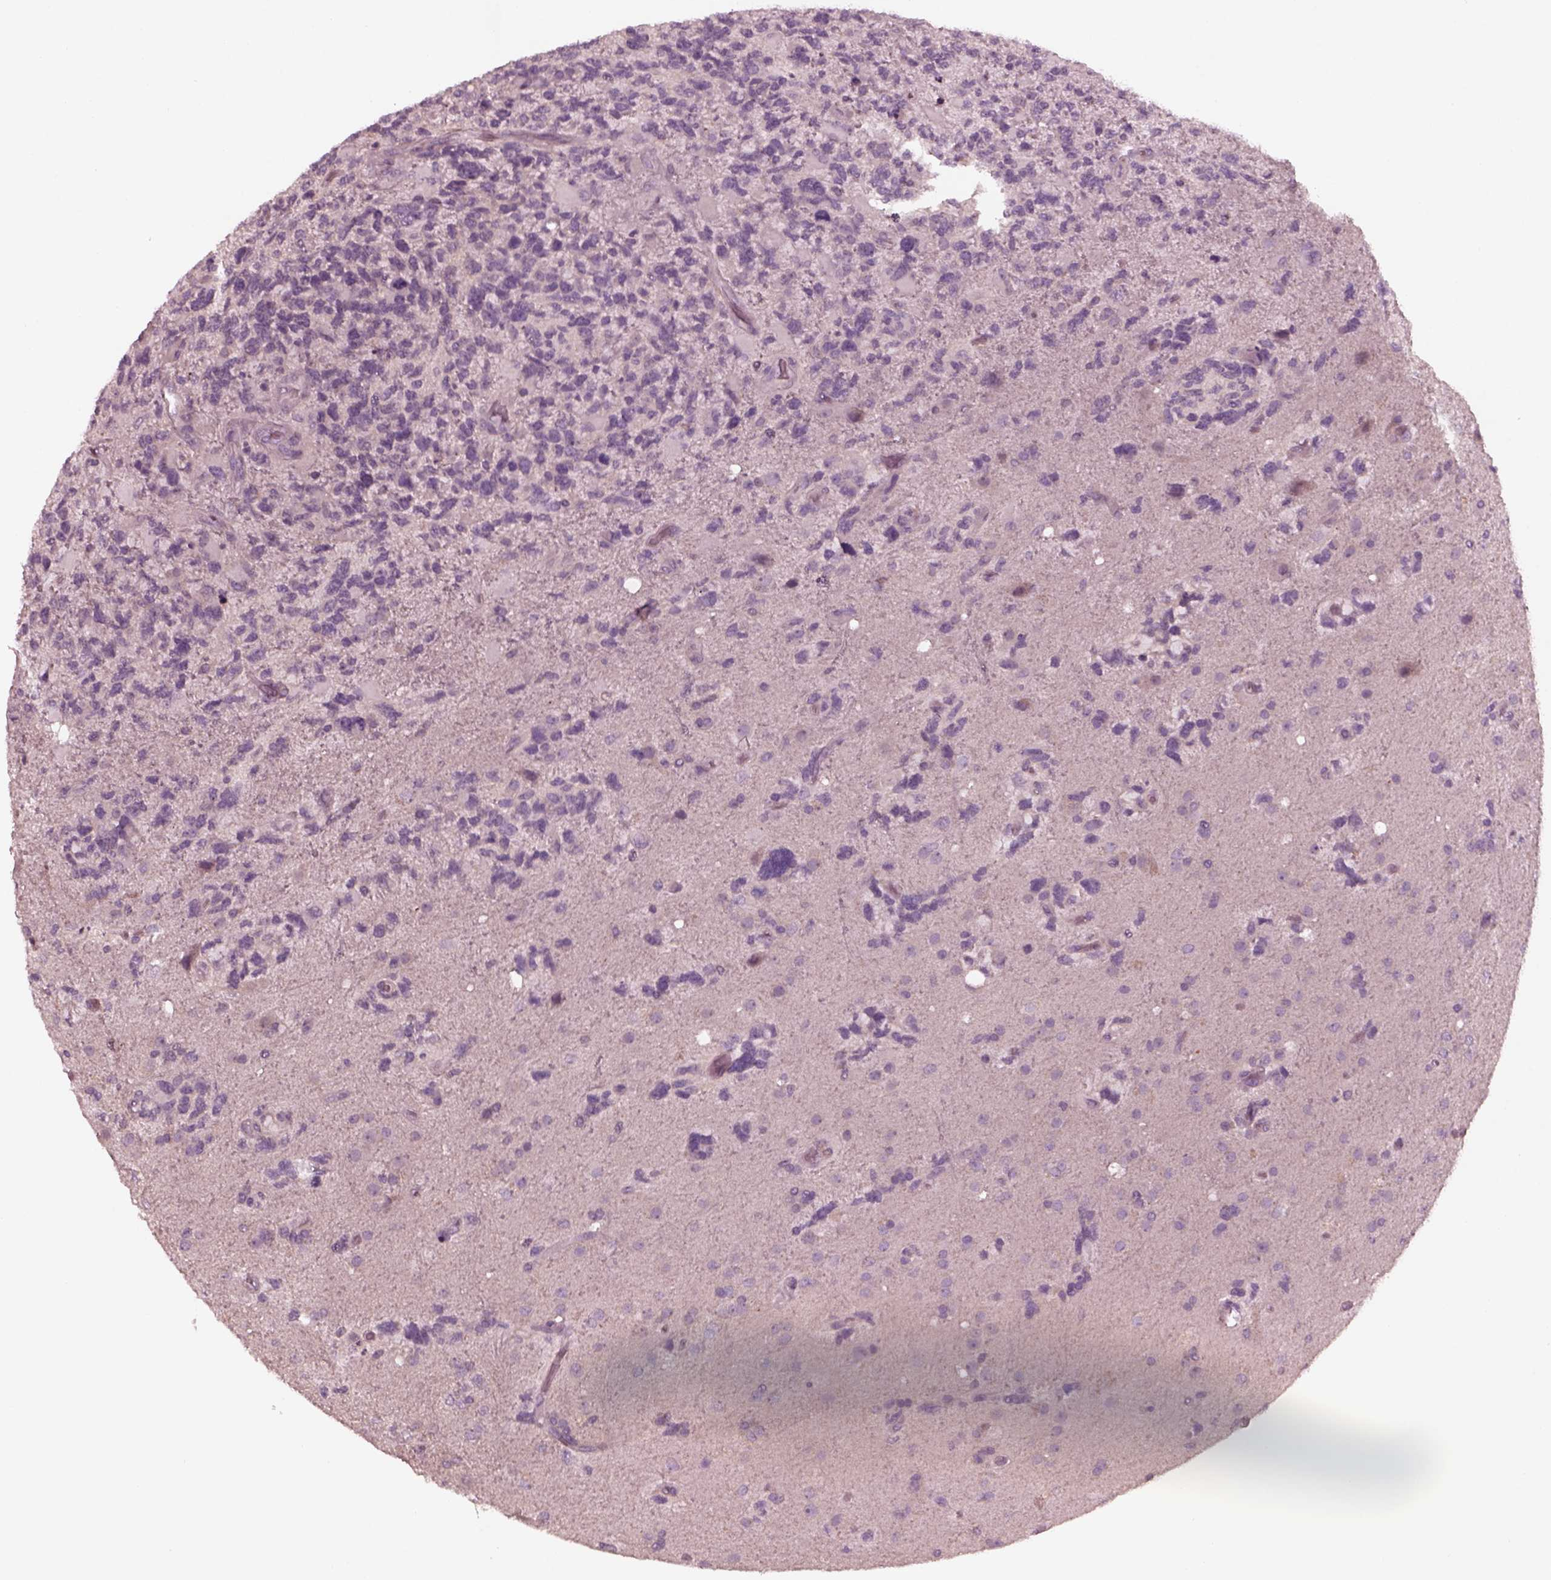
{"staining": {"intensity": "negative", "quantity": "none", "location": "none"}, "tissue": "glioma", "cell_type": "Tumor cells", "image_type": "cancer", "snomed": [{"axis": "morphology", "description": "Glioma, malignant, High grade"}, {"axis": "topography", "description": "Brain"}], "caption": "Tumor cells show no significant expression in glioma.", "gene": "YY2", "patient": {"sex": "female", "age": 71}}